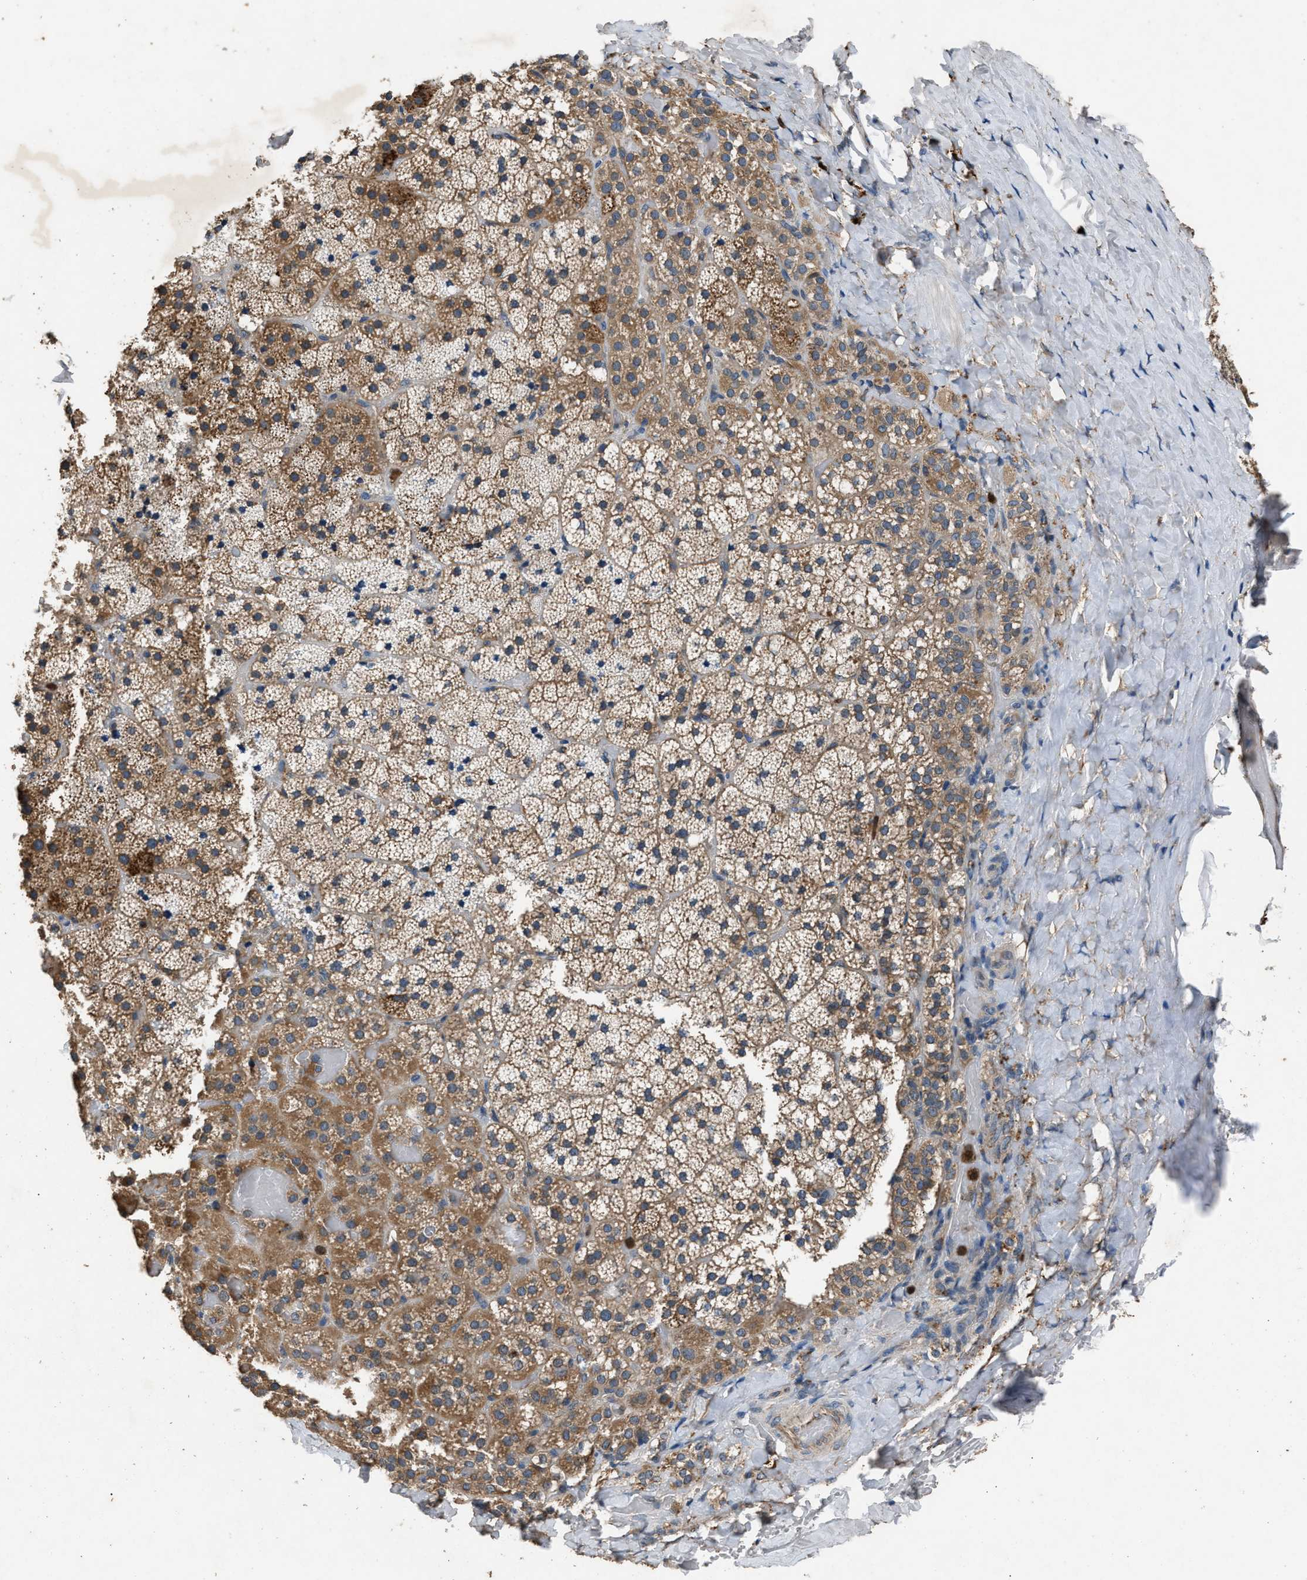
{"staining": {"intensity": "moderate", "quantity": ">75%", "location": "cytoplasmic/membranous"}, "tissue": "adrenal gland", "cell_type": "Glandular cells", "image_type": "normal", "snomed": [{"axis": "morphology", "description": "Normal tissue, NOS"}, {"axis": "topography", "description": "Adrenal gland"}], "caption": "This photomicrograph exhibits immunohistochemistry (IHC) staining of unremarkable adrenal gland, with medium moderate cytoplasmic/membranous staining in about >75% of glandular cells.", "gene": "PPID", "patient": {"sex": "female", "age": 59}}